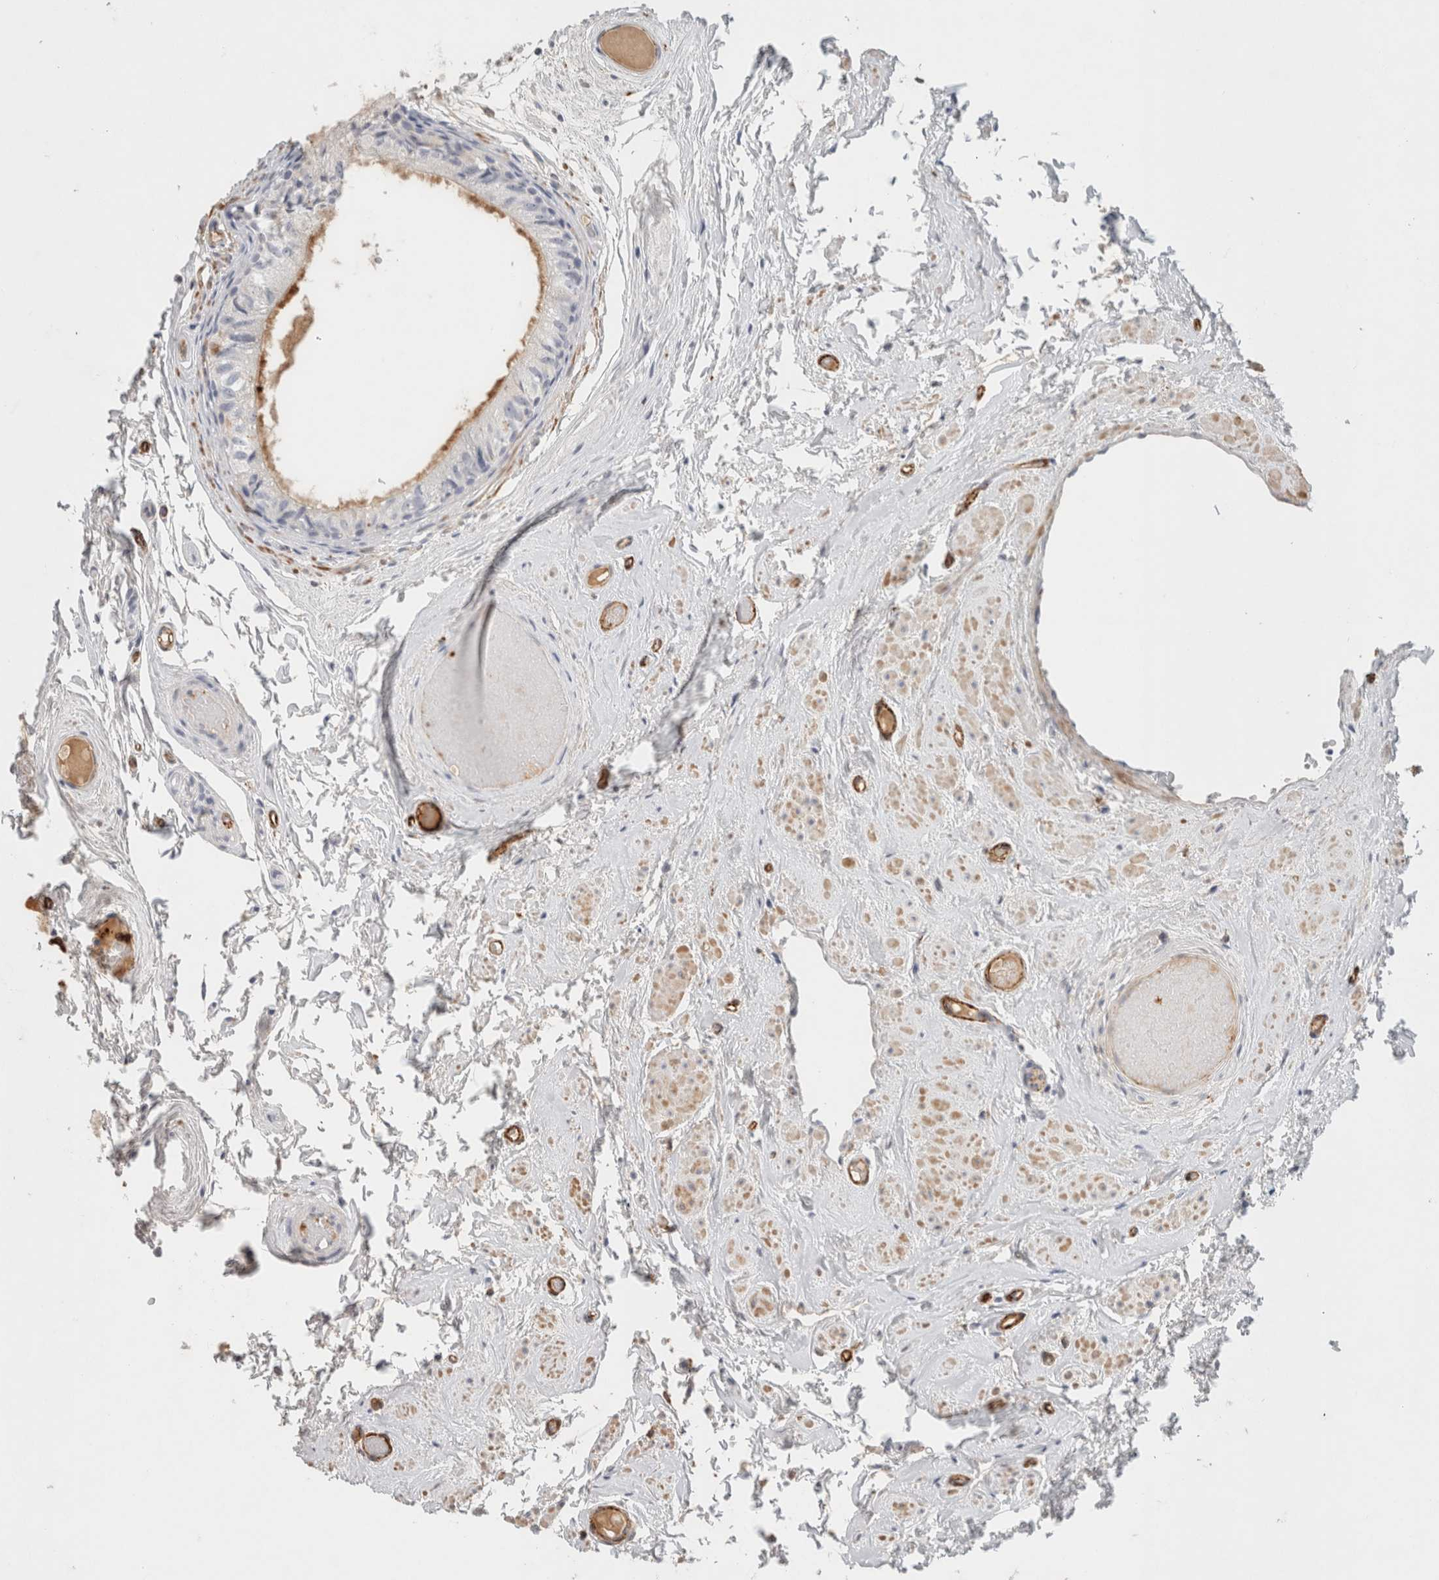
{"staining": {"intensity": "moderate", "quantity": "<25%", "location": "cytoplasmic/membranous"}, "tissue": "epididymis", "cell_type": "Glandular cells", "image_type": "normal", "snomed": [{"axis": "morphology", "description": "Normal tissue, NOS"}, {"axis": "topography", "description": "Epididymis"}], "caption": "About <25% of glandular cells in benign epididymis reveal moderate cytoplasmic/membranous protein expression as visualized by brown immunohistochemical staining.", "gene": "CD36", "patient": {"sex": "male", "age": 79}}